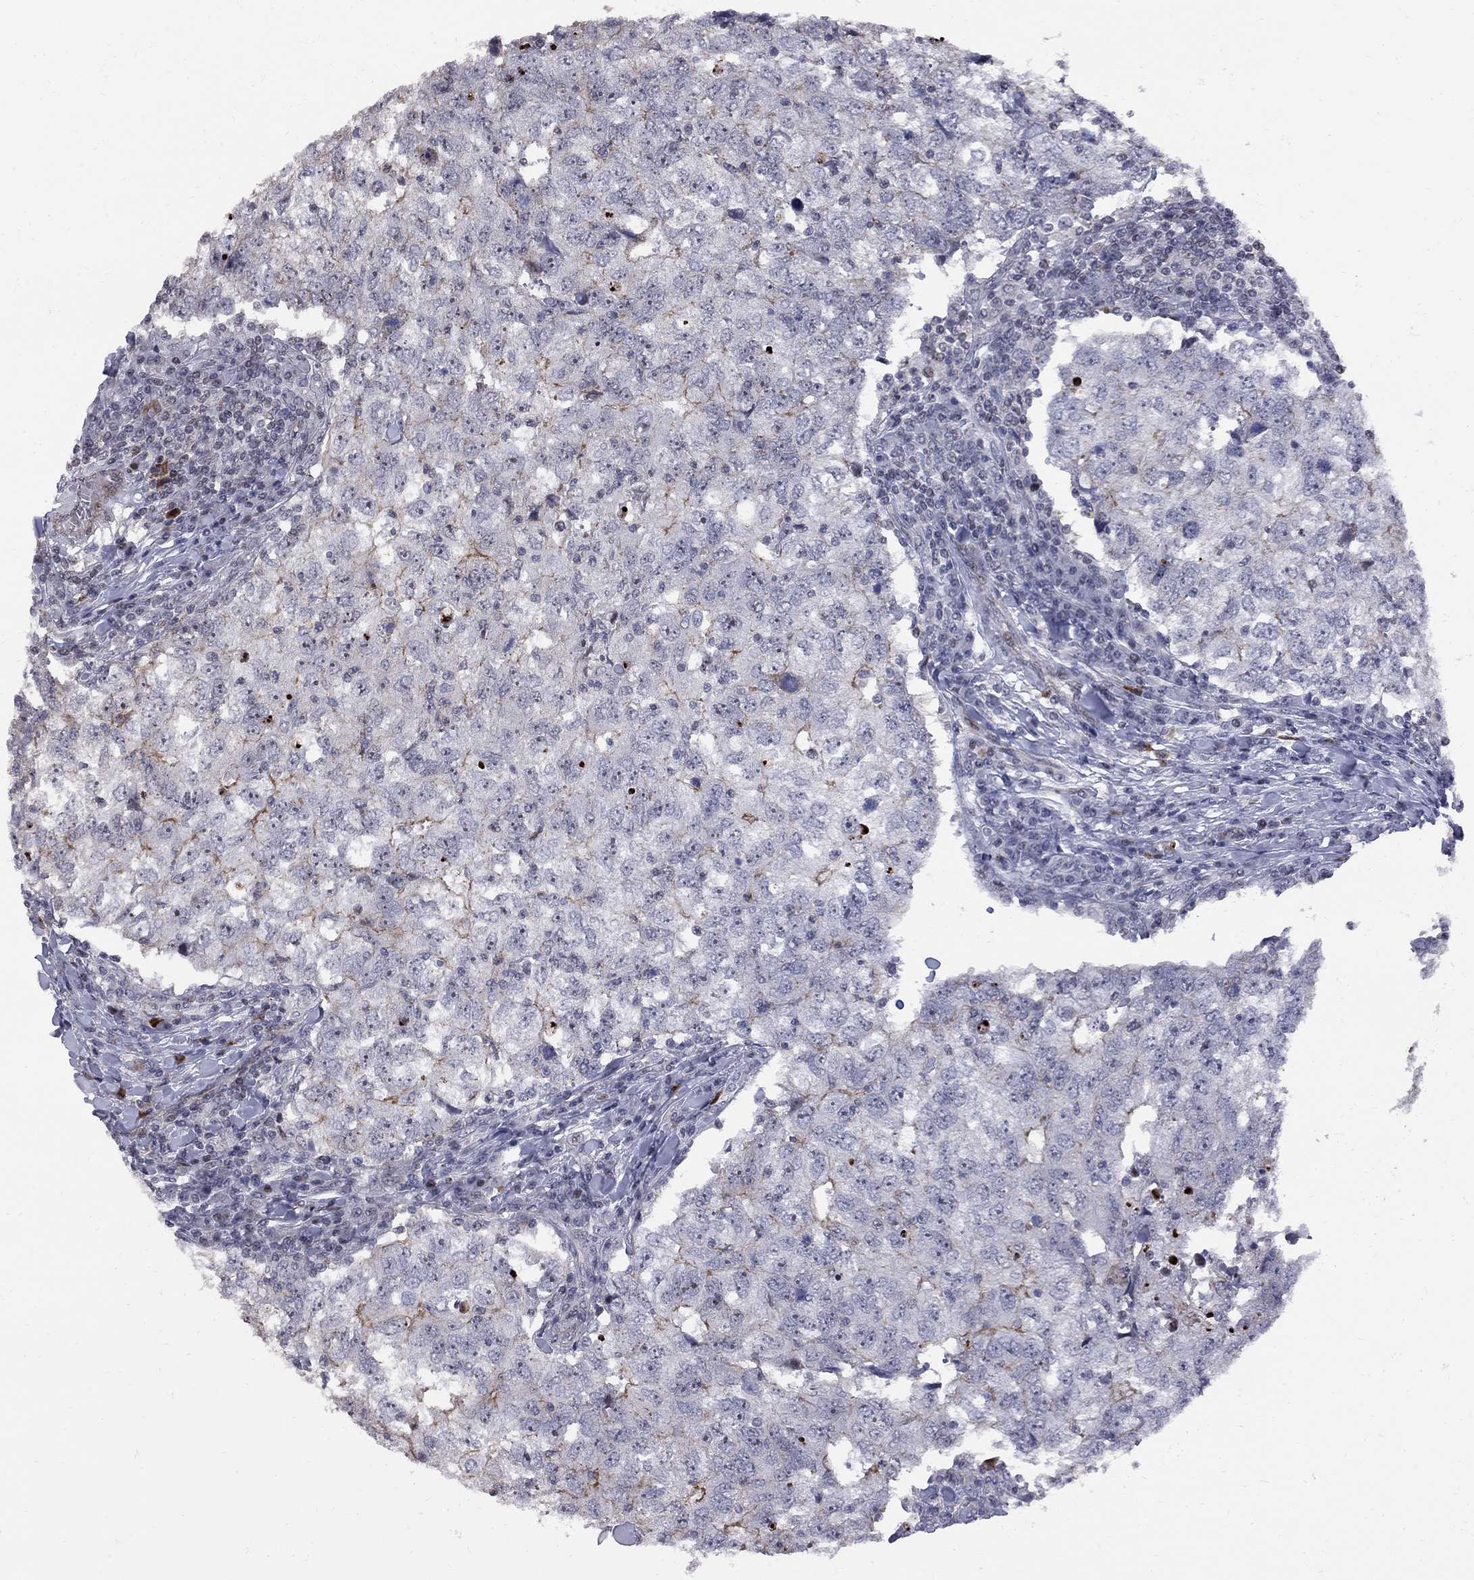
{"staining": {"intensity": "weak", "quantity": "<25%", "location": "nuclear"}, "tissue": "breast cancer", "cell_type": "Tumor cells", "image_type": "cancer", "snomed": [{"axis": "morphology", "description": "Duct carcinoma"}, {"axis": "topography", "description": "Breast"}], "caption": "The photomicrograph demonstrates no staining of tumor cells in invasive ductal carcinoma (breast).", "gene": "DHX33", "patient": {"sex": "female", "age": 30}}